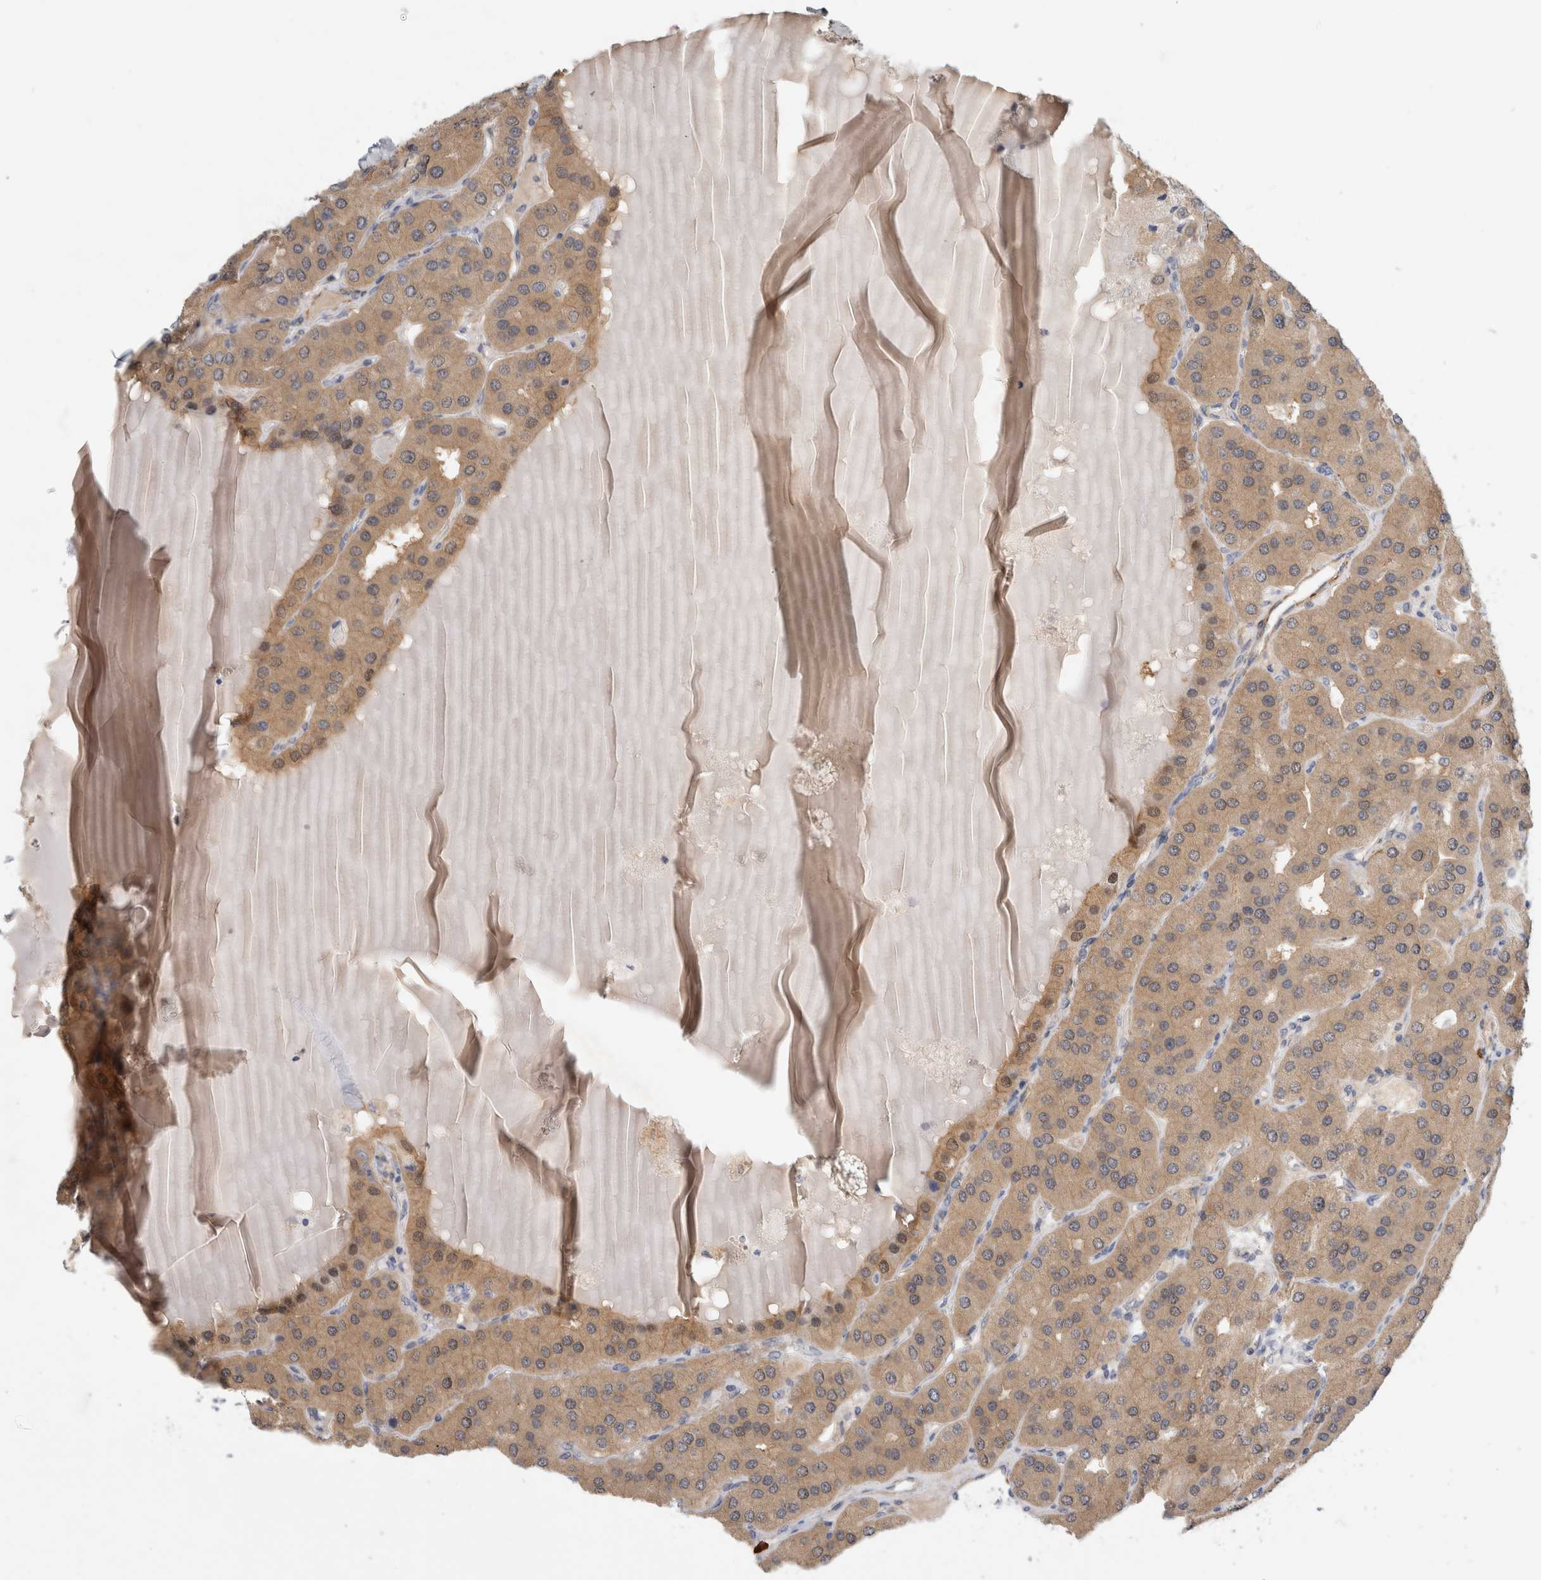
{"staining": {"intensity": "weak", "quantity": "25%-75%", "location": "cytoplasmic/membranous"}, "tissue": "parathyroid gland", "cell_type": "Glandular cells", "image_type": "normal", "snomed": [{"axis": "morphology", "description": "Normal tissue, NOS"}, {"axis": "morphology", "description": "Adenoma, NOS"}, {"axis": "topography", "description": "Parathyroid gland"}], "caption": "A brown stain shows weak cytoplasmic/membranous staining of a protein in glandular cells of benign human parathyroid gland. (brown staining indicates protein expression, while blue staining denotes nuclei).", "gene": "PGM1", "patient": {"sex": "female", "age": 86}}